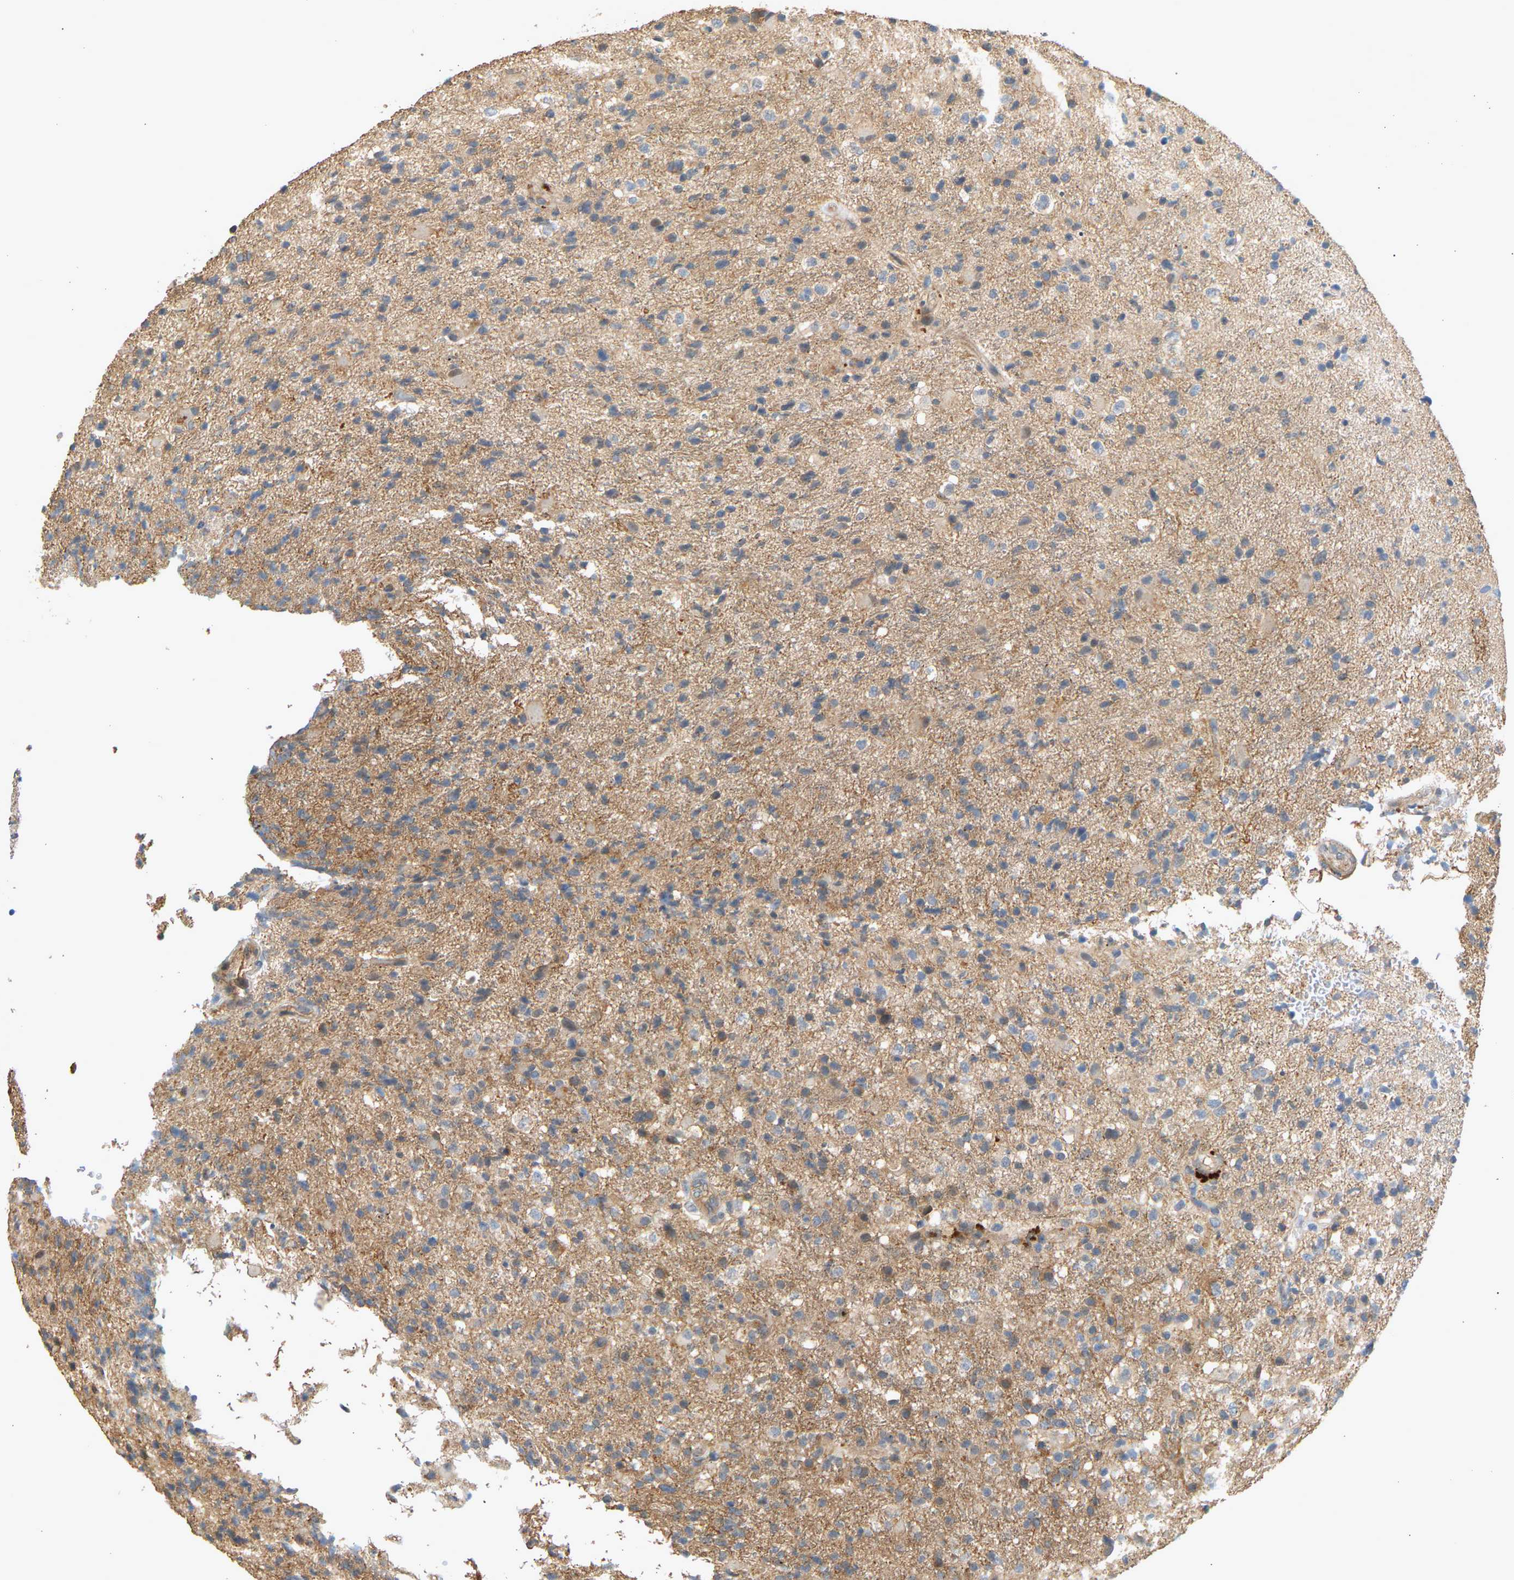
{"staining": {"intensity": "weak", "quantity": "25%-75%", "location": "cytoplasmic/membranous"}, "tissue": "glioma", "cell_type": "Tumor cells", "image_type": "cancer", "snomed": [{"axis": "morphology", "description": "Glioma, malignant, High grade"}, {"axis": "topography", "description": "Brain"}], "caption": "Immunohistochemical staining of glioma exhibits weak cytoplasmic/membranous protein staining in approximately 25%-75% of tumor cells.", "gene": "RGL1", "patient": {"sex": "male", "age": 72}}